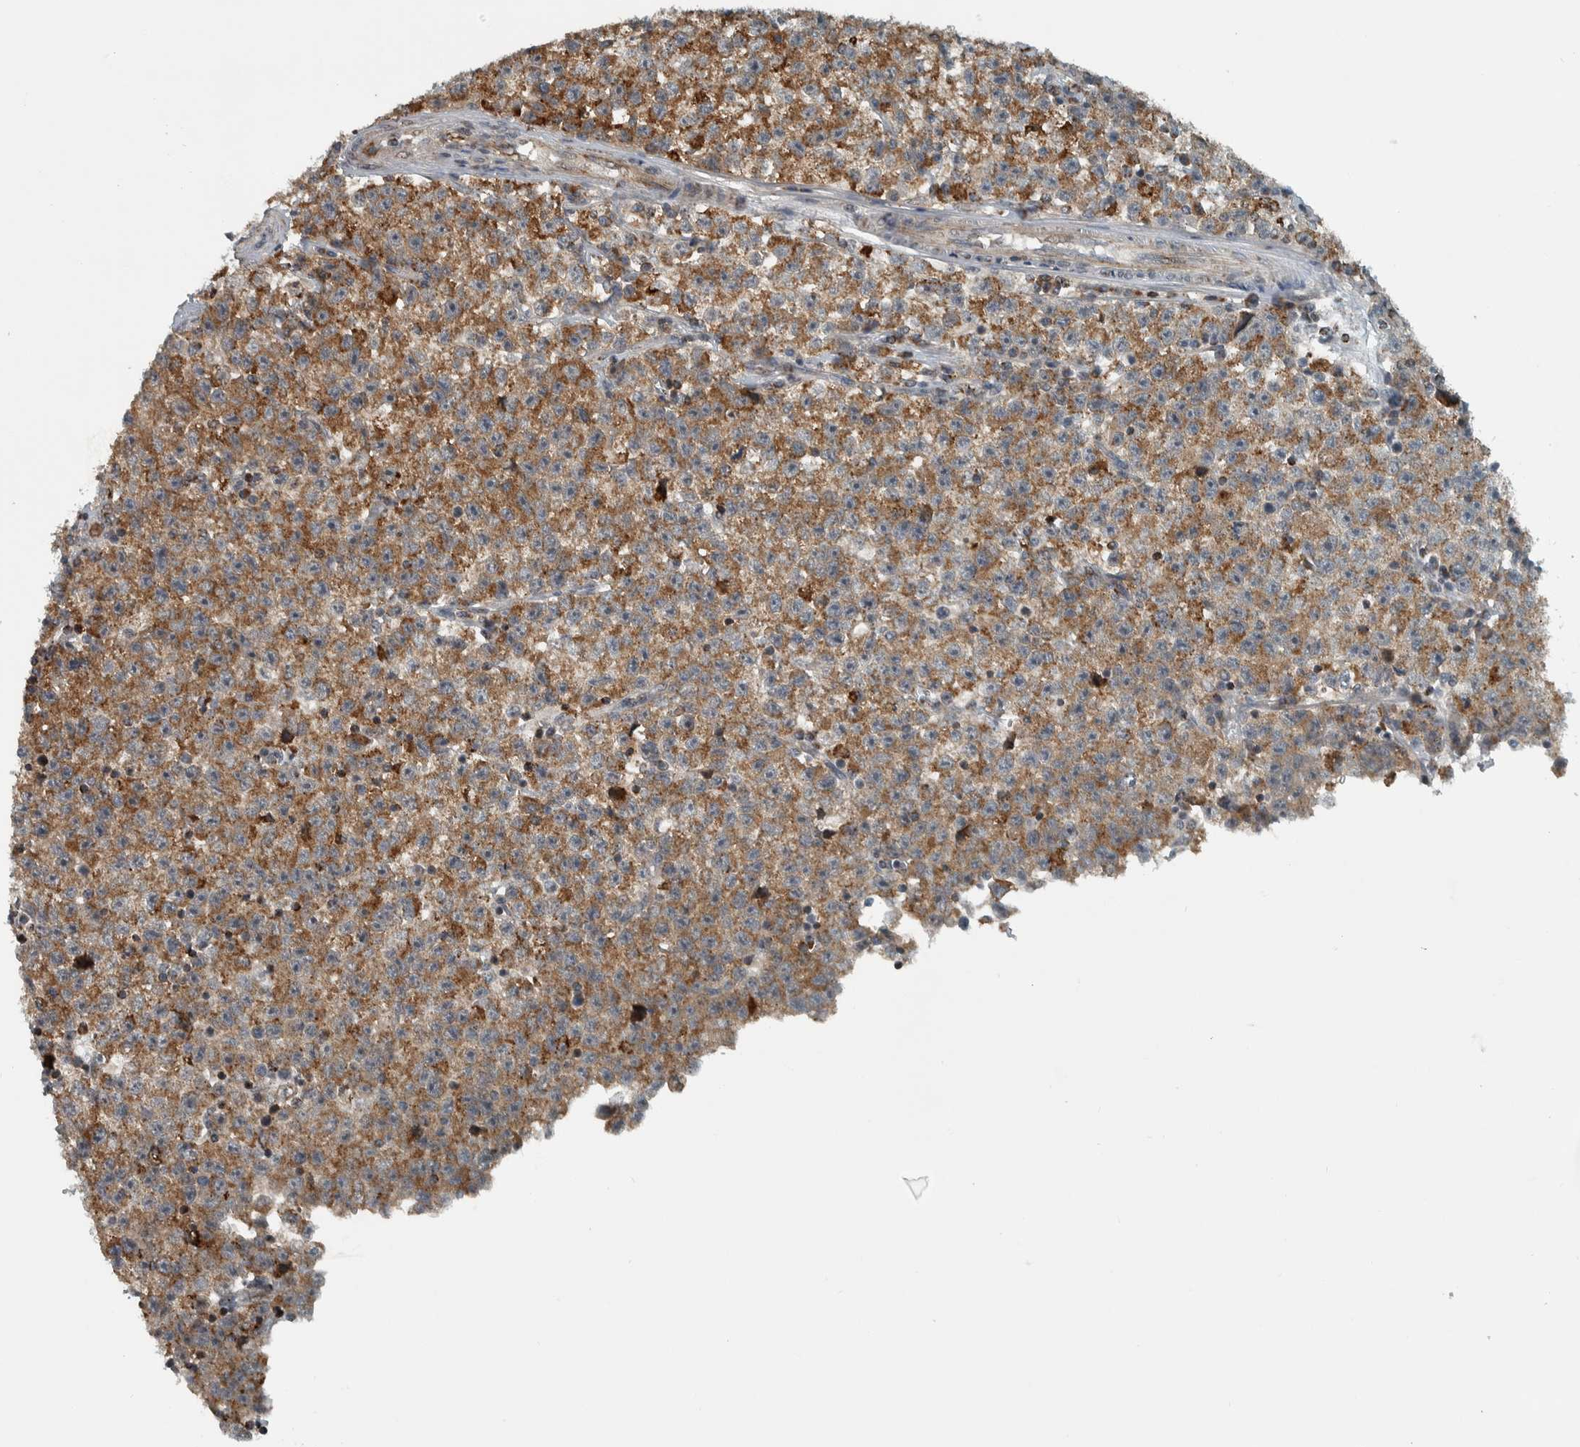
{"staining": {"intensity": "moderate", "quantity": ">75%", "location": "cytoplasmic/membranous"}, "tissue": "testis cancer", "cell_type": "Tumor cells", "image_type": "cancer", "snomed": [{"axis": "morphology", "description": "Seminoma, NOS"}, {"axis": "topography", "description": "Testis"}], "caption": "DAB immunohistochemical staining of testis cancer shows moderate cytoplasmic/membranous protein positivity in about >75% of tumor cells.", "gene": "PPM1K", "patient": {"sex": "male", "age": 22}}